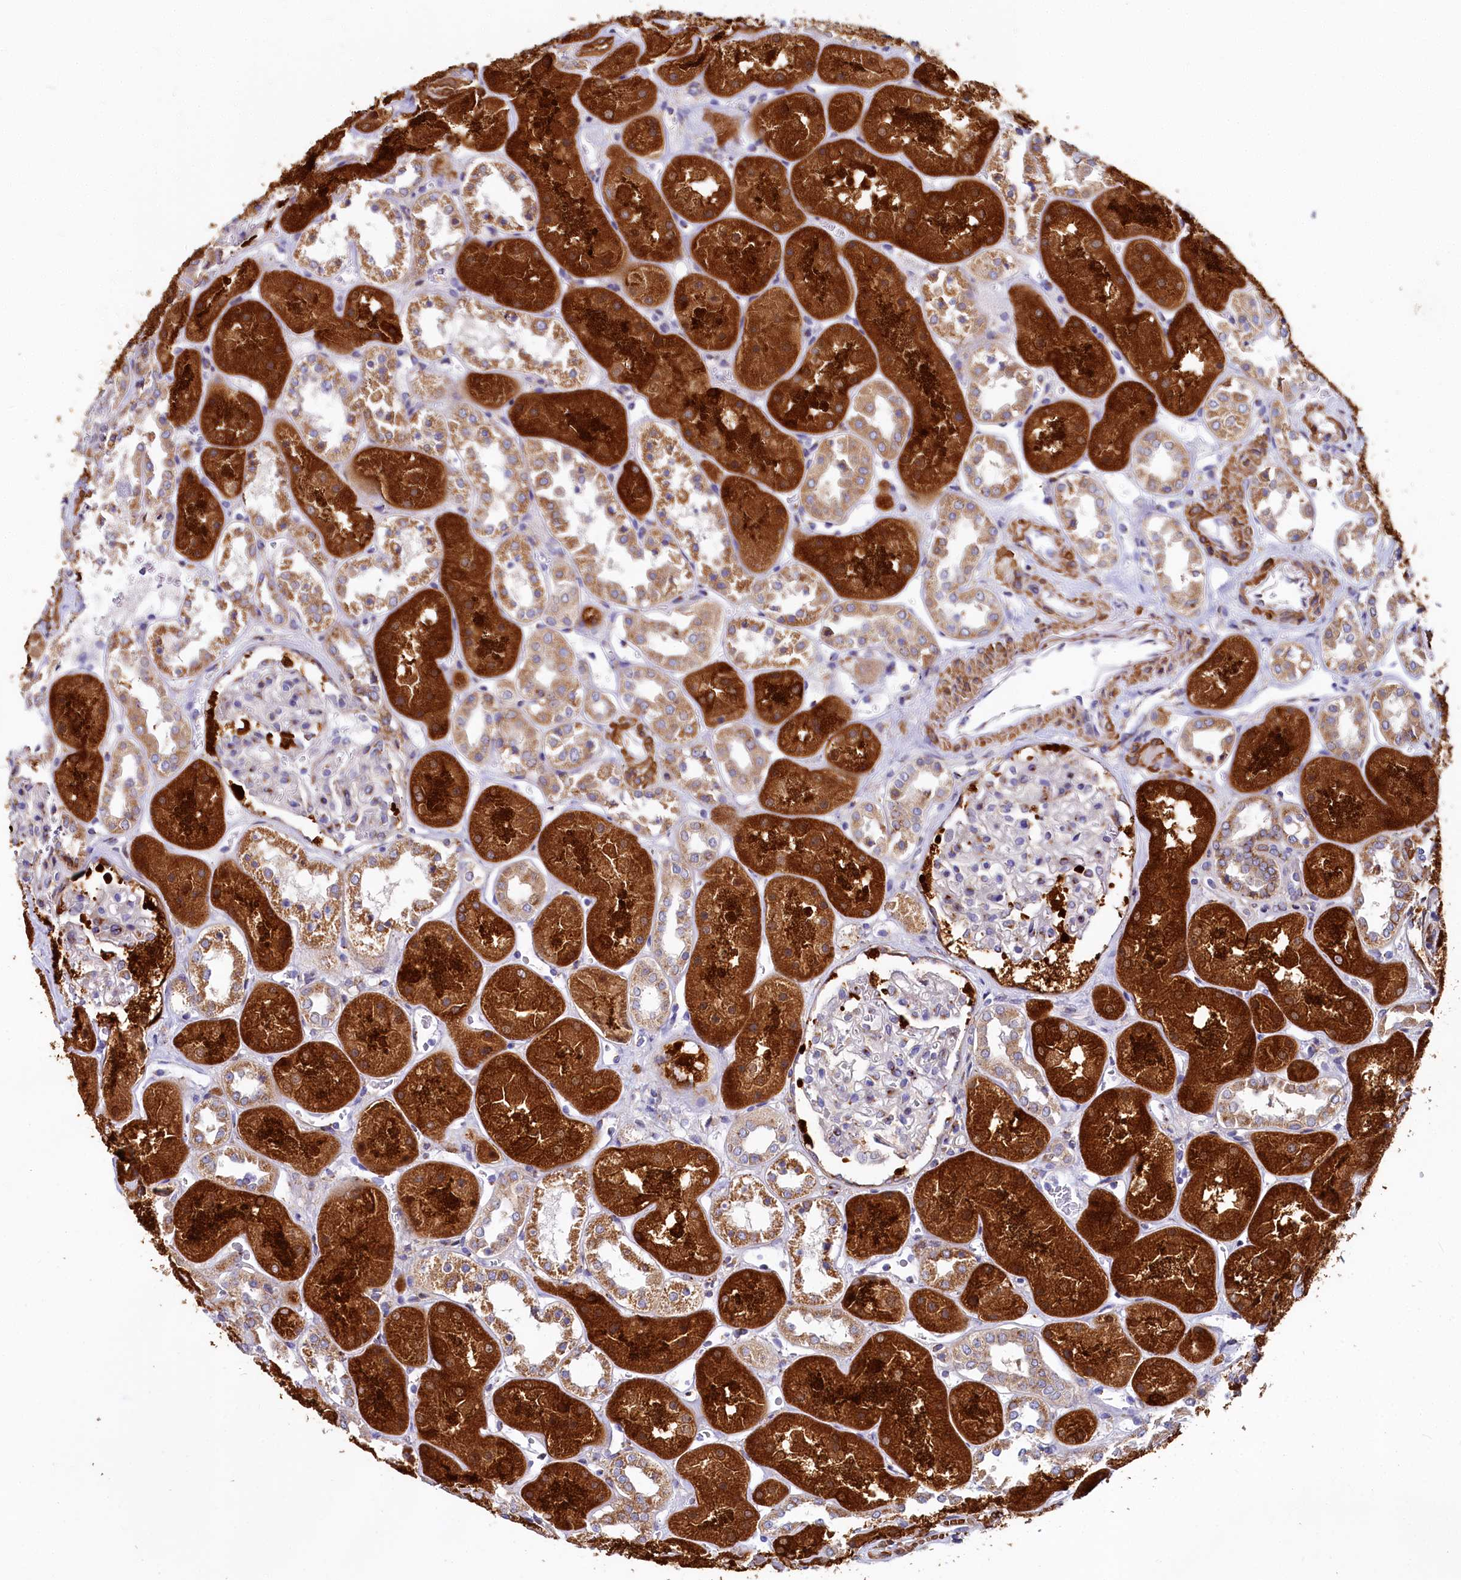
{"staining": {"intensity": "moderate", "quantity": "<25%", "location": "cytoplasmic/membranous"}, "tissue": "kidney", "cell_type": "Cells in glomeruli", "image_type": "normal", "snomed": [{"axis": "morphology", "description": "Normal tissue, NOS"}, {"axis": "topography", "description": "Kidney"}], "caption": "High-power microscopy captured an immunohistochemistry (IHC) micrograph of normal kidney, revealing moderate cytoplasmic/membranous expression in approximately <25% of cells in glomeruli.", "gene": "BET1L", "patient": {"sex": "male", "age": 70}}